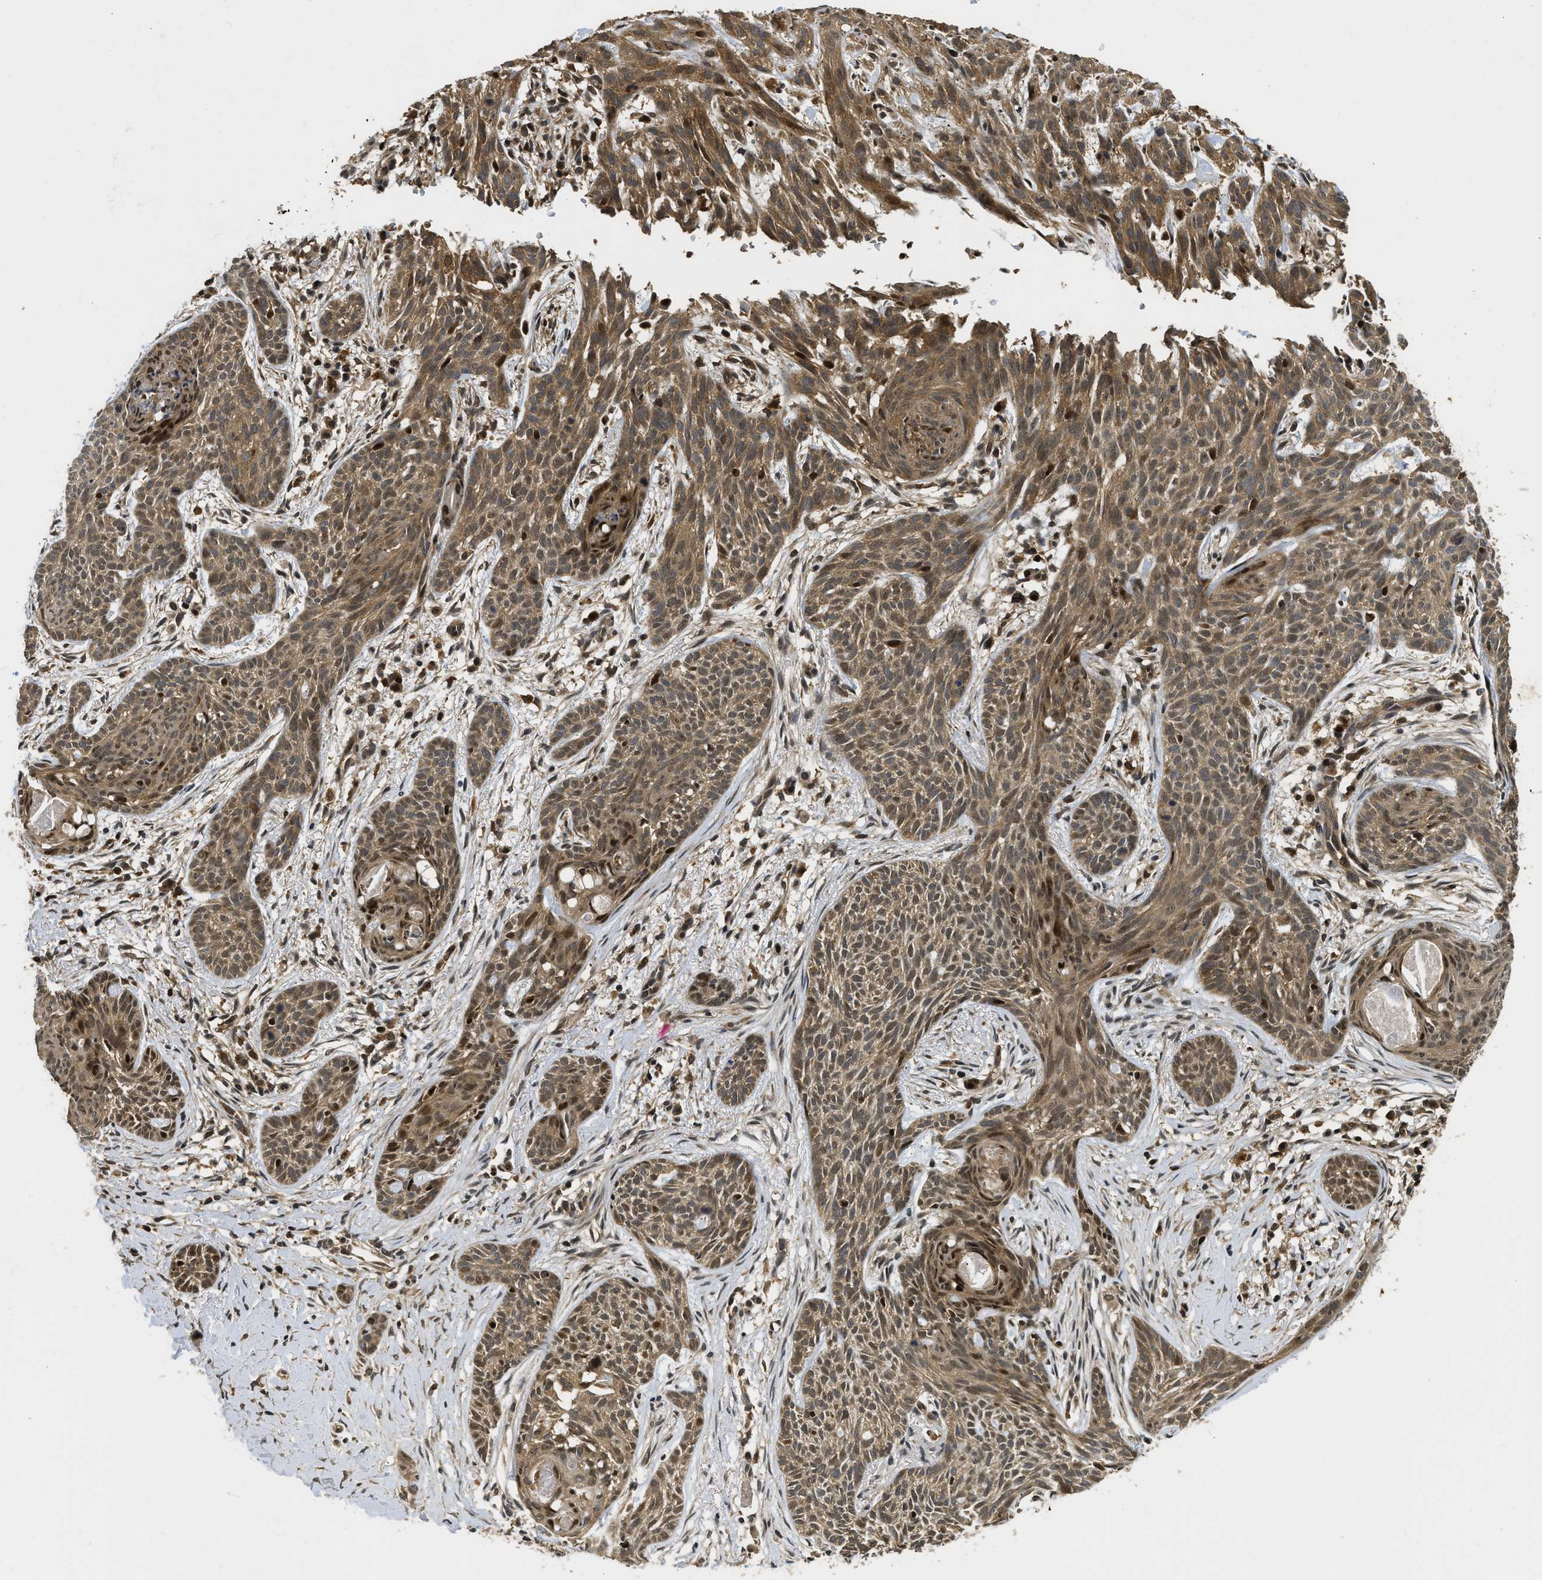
{"staining": {"intensity": "moderate", "quantity": ">75%", "location": "cytoplasmic/membranous,nuclear"}, "tissue": "skin cancer", "cell_type": "Tumor cells", "image_type": "cancer", "snomed": [{"axis": "morphology", "description": "Basal cell carcinoma"}, {"axis": "topography", "description": "Skin"}], "caption": "Protein expression analysis of human skin cancer (basal cell carcinoma) reveals moderate cytoplasmic/membranous and nuclear positivity in approximately >75% of tumor cells.", "gene": "ADSL", "patient": {"sex": "female", "age": 59}}